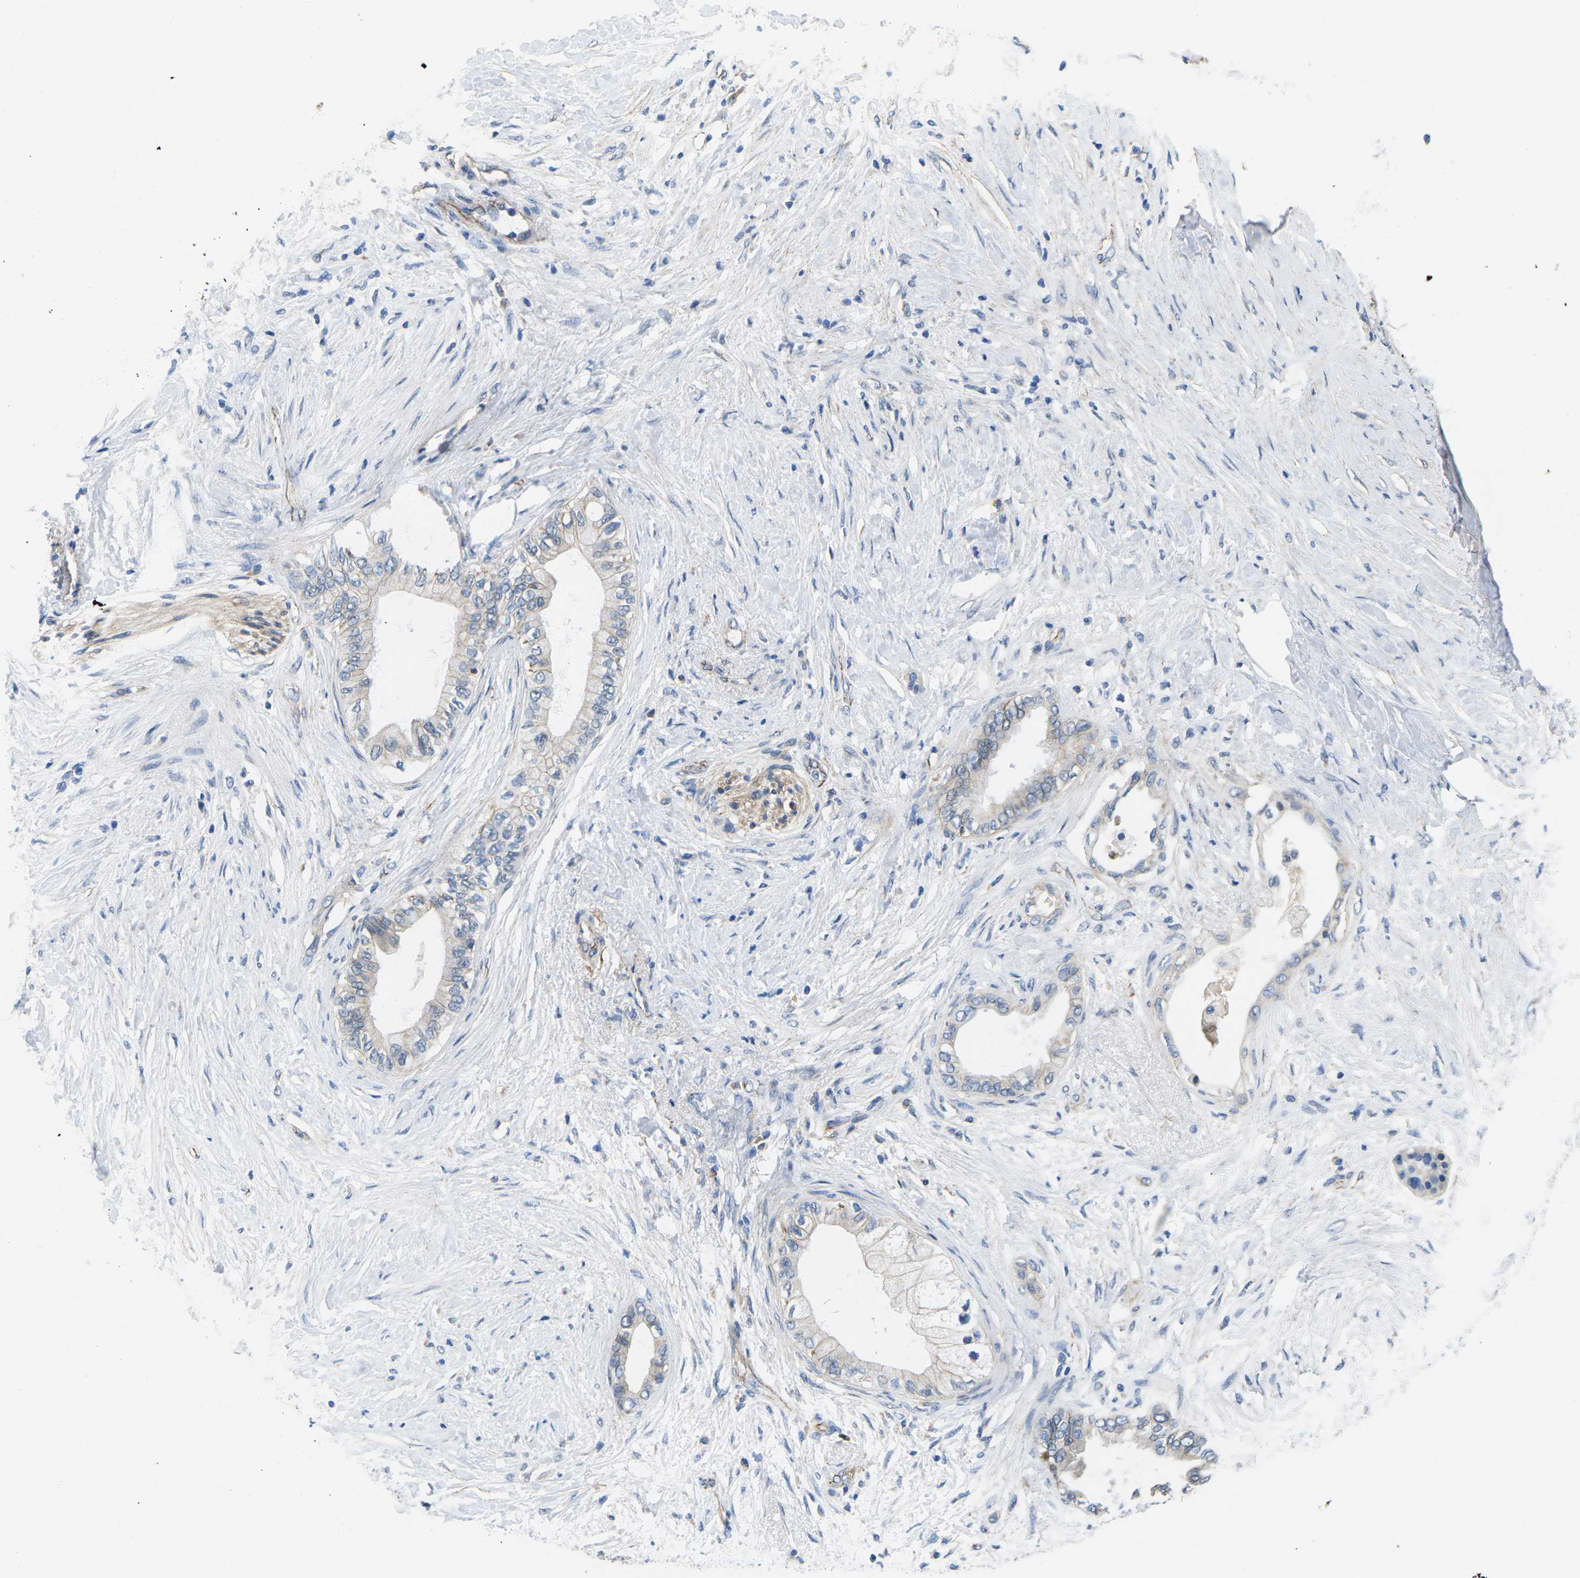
{"staining": {"intensity": "weak", "quantity": "<25%", "location": "cytoplasmic/membranous"}, "tissue": "pancreatic cancer", "cell_type": "Tumor cells", "image_type": "cancer", "snomed": [{"axis": "morphology", "description": "Normal tissue, NOS"}, {"axis": "morphology", "description": "Adenocarcinoma, NOS"}, {"axis": "topography", "description": "Pancreas"}, {"axis": "topography", "description": "Duodenum"}], "caption": "IHC of adenocarcinoma (pancreatic) displays no positivity in tumor cells.", "gene": "CTNND1", "patient": {"sex": "female", "age": 60}}